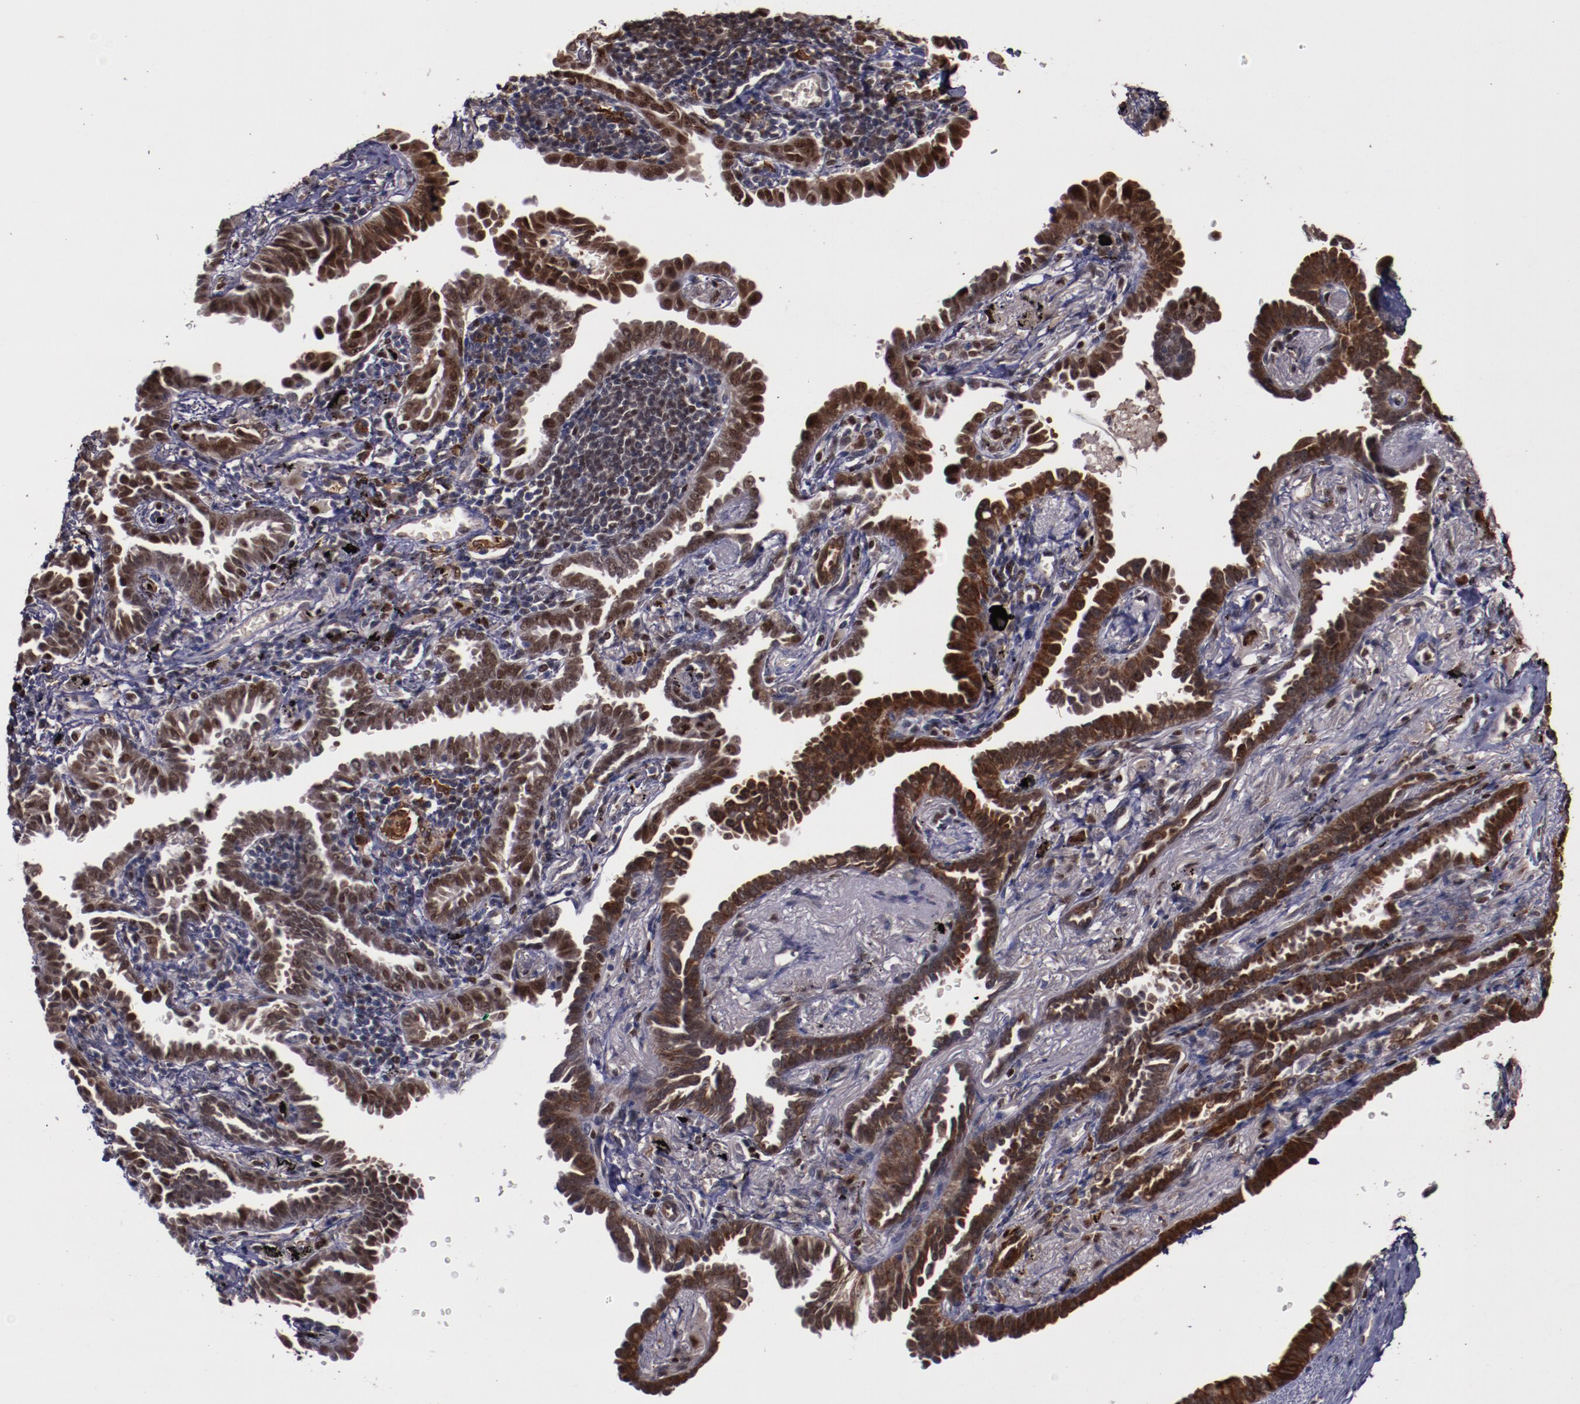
{"staining": {"intensity": "strong", "quantity": ">75%", "location": "cytoplasmic/membranous,nuclear"}, "tissue": "lung cancer", "cell_type": "Tumor cells", "image_type": "cancer", "snomed": [{"axis": "morphology", "description": "Adenocarcinoma, NOS"}, {"axis": "topography", "description": "Lung"}], "caption": "This photomicrograph demonstrates immunohistochemistry staining of human lung cancer, with high strong cytoplasmic/membranous and nuclear staining in approximately >75% of tumor cells.", "gene": "CHEK2", "patient": {"sex": "female", "age": 64}}